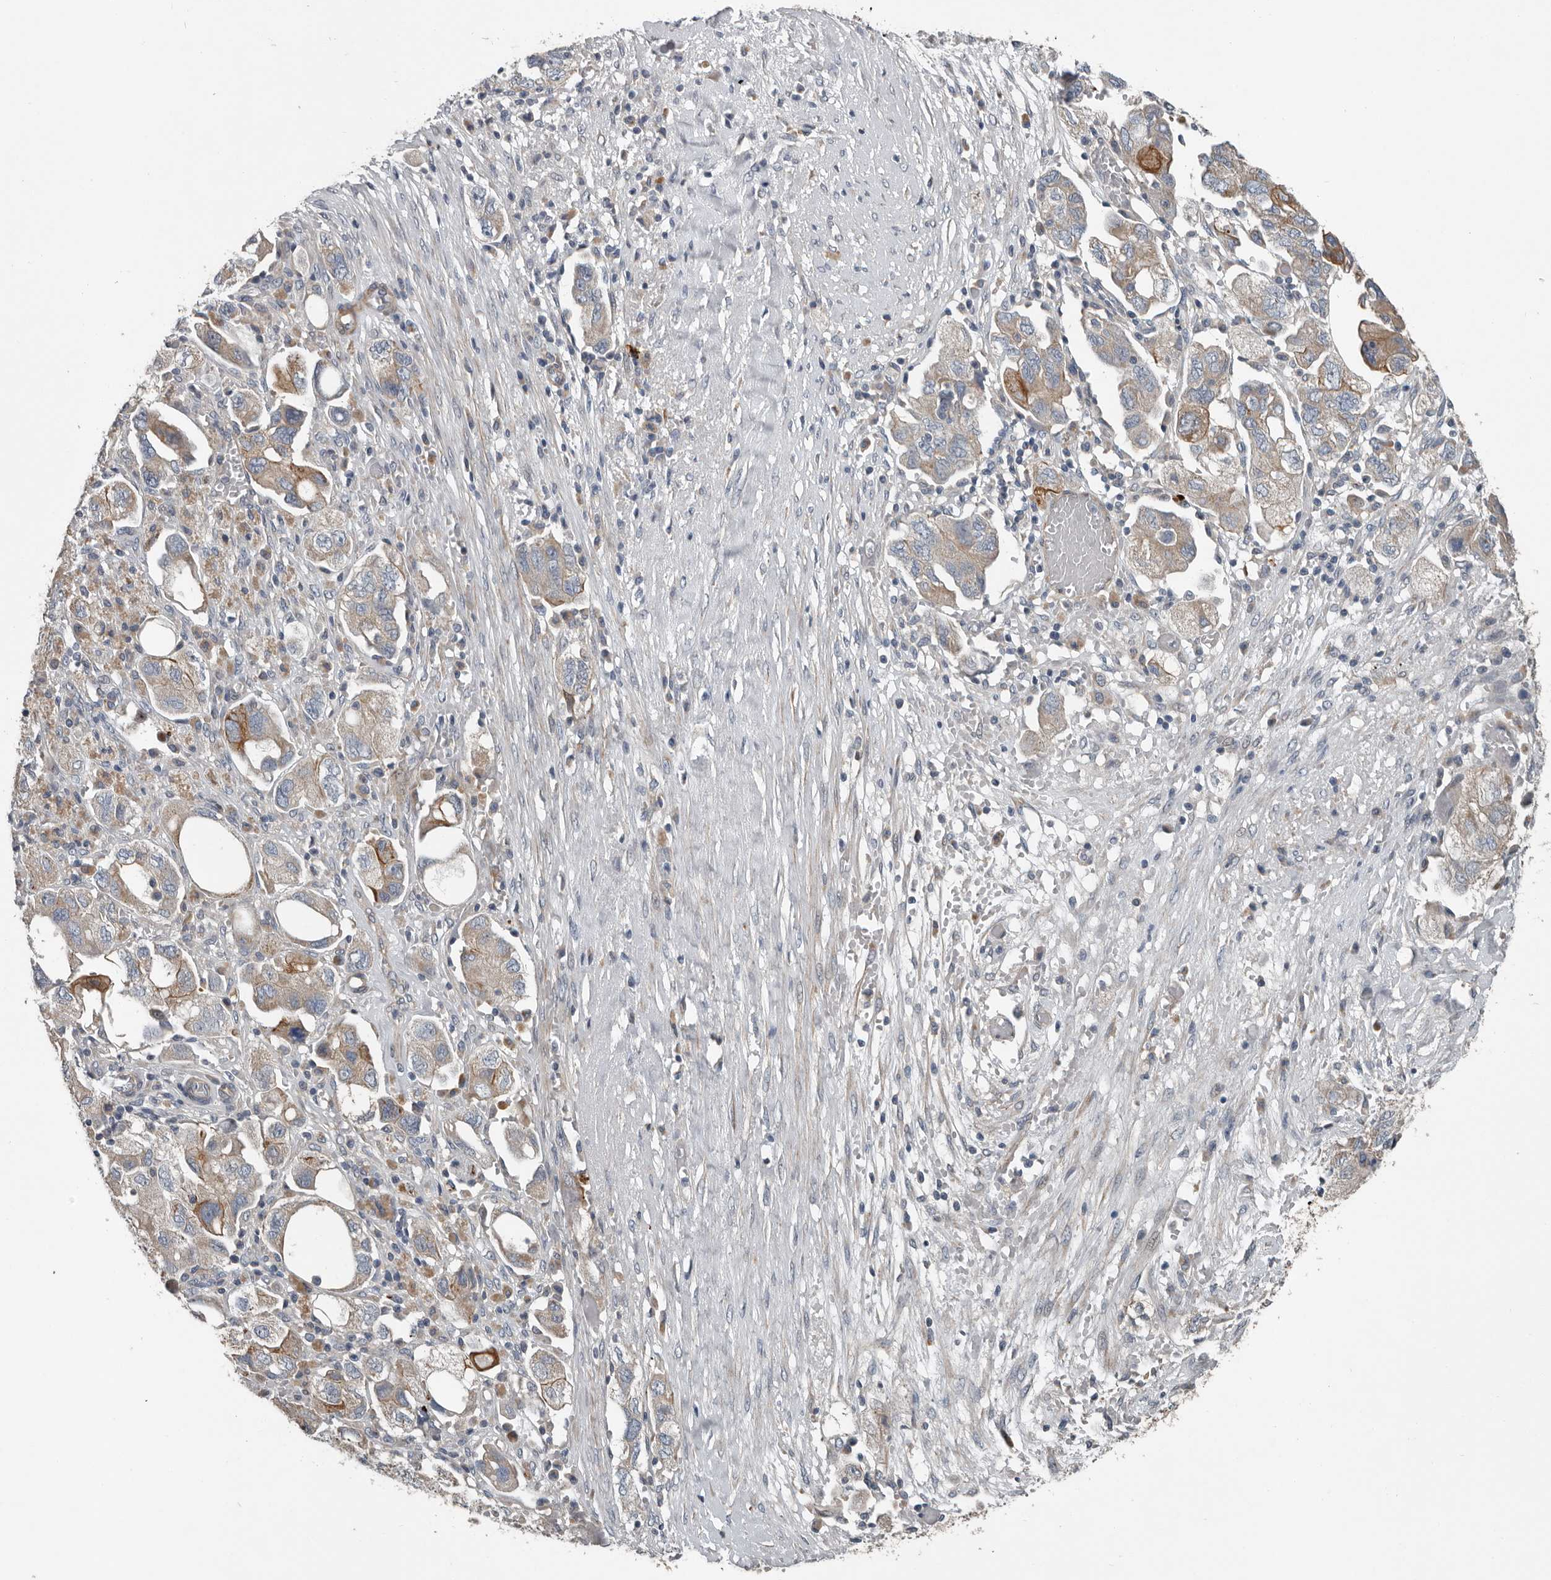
{"staining": {"intensity": "moderate", "quantity": "<25%", "location": "cytoplasmic/membranous"}, "tissue": "ovarian cancer", "cell_type": "Tumor cells", "image_type": "cancer", "snomed": [{"axis": "morphology", "description": "Carcinoma, NOS"}, {"axis": "morphology", "description": "Cystadenocarcinoma, serous, NOS"}, {"axis": "topography", "description": "Ovary"}], "caption": "IHC (DAB (3,3'-diaminobenzidine)) staining of human ovarian cancer displays moderate cytoplasmic/membranous protein positivity in about <25% of tumor cells.", "gene": "DPY19L4", "patient": {"sex": "female", "age": 69}}